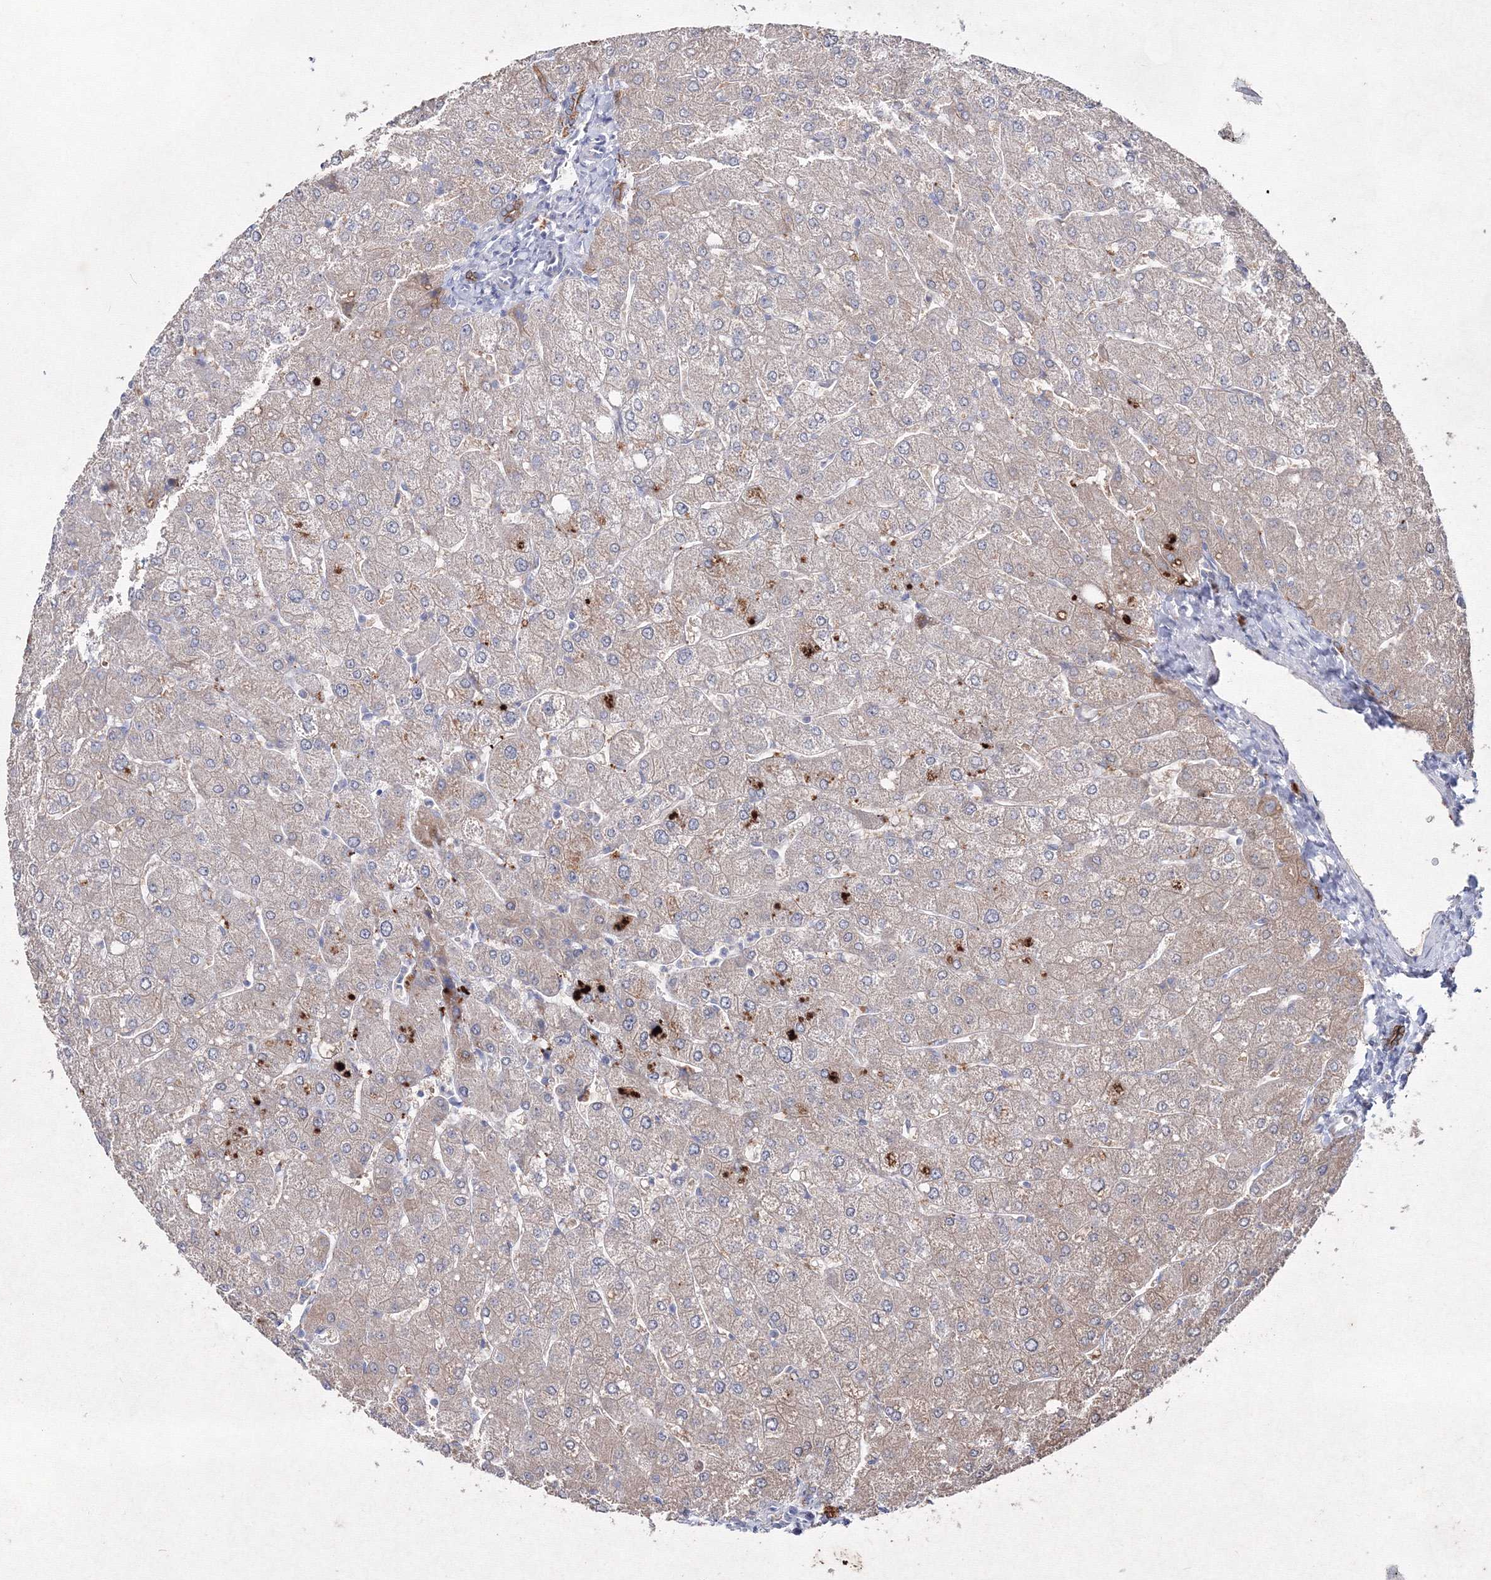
{"staining": {"intensity": "moderate", "quantity": "25%-75%", "location": "cytoplasmic/membranous"}, "tissue": "liver", "cell_type": "Cholangiocytes", "image_type": "normal", "snomed": [{"axis": "morphology", "description": "Normal tissue, NOS"}, {"axis": "topography", "description": "Liver"}], "caption": "Moderate cytoplasmic/membranous expression for a protein is identified in about 25%-75% of cholangiocytes of normal liver using IHC.", "gene": "SMIM29", "patient": {"sex": "male", "age": 55}}